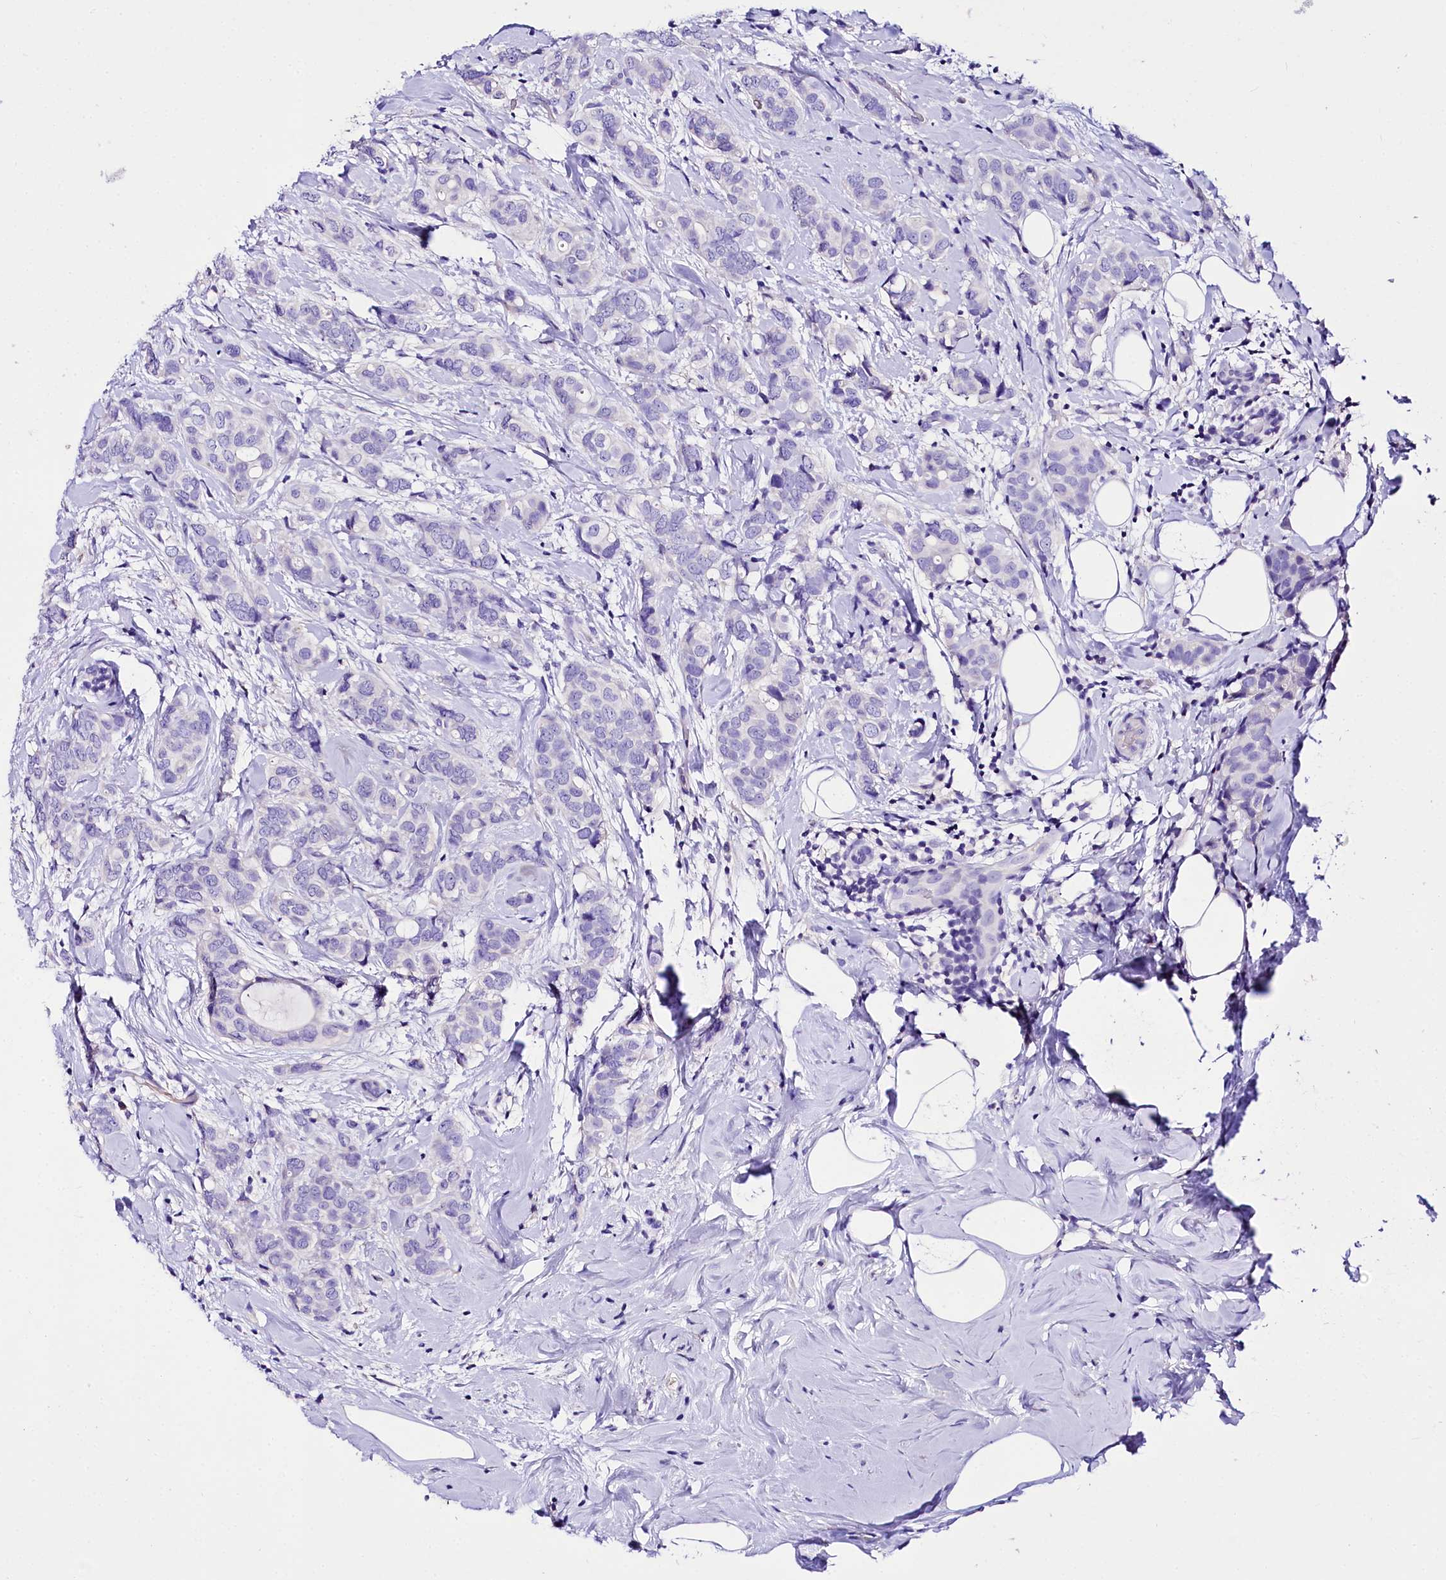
{"staining": {"intensity": "negative", "quantity": "none", "location": "none"}, "tissue": "breast cancer", "cell_type": "Tumor cells", "image_type": "cancer", "snomed": [{"axis": "morphology", "description": "Lobular carcinoma"}, {"axis": "topography", "description": "Breast"}], "caption": "Immunohistochemistry (IHC) histopathology image of lobular carcinoma (breast) stained for a protein (brown), which displays no staining in tumor cells.", "gene": "A2ML1", "patient": {"sex": "female", "age": 51}}